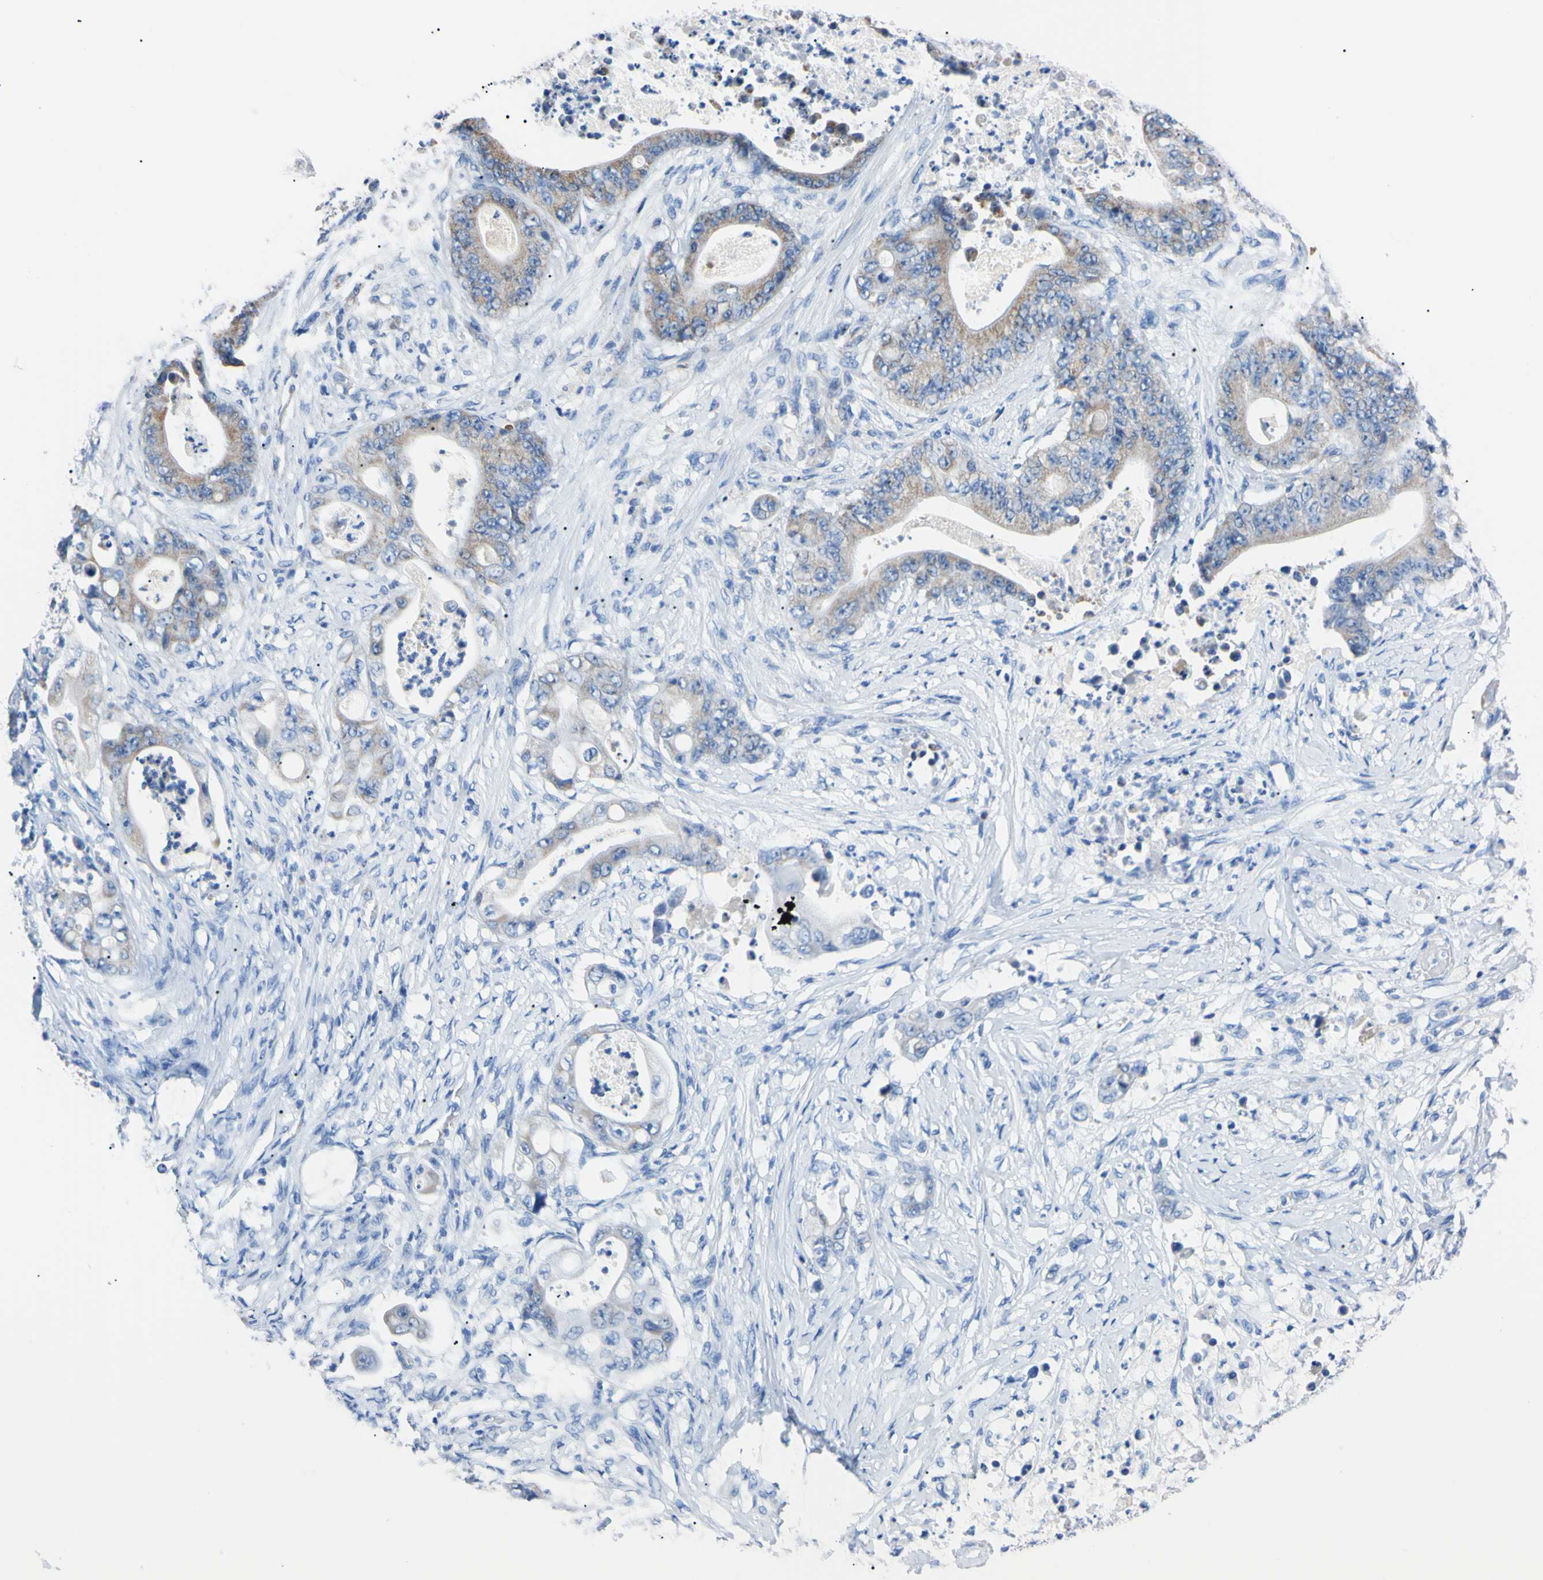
{"staining": {"intensity": "moderate", "quantity": "25%-75%", "location": "cytoplasmic/membranous"}, "tissue": "stomach cancer", "cell_type": "Tumor cells", "image_type": "cancer", "snomed": [{"axis": "morphology", "description": "Adenocarcinoma, NOS"}, {"axis": "topography", "description": "Stomach"}], "caption": "IHC (DAB) staining of adenocarcinoma (stomach) shows moderate cytoplasmic/membranous protein positivity in about 25%-75% of tumor cells.", "gene": "CLPP", "patient": {"sex": "female", "age": 73}}